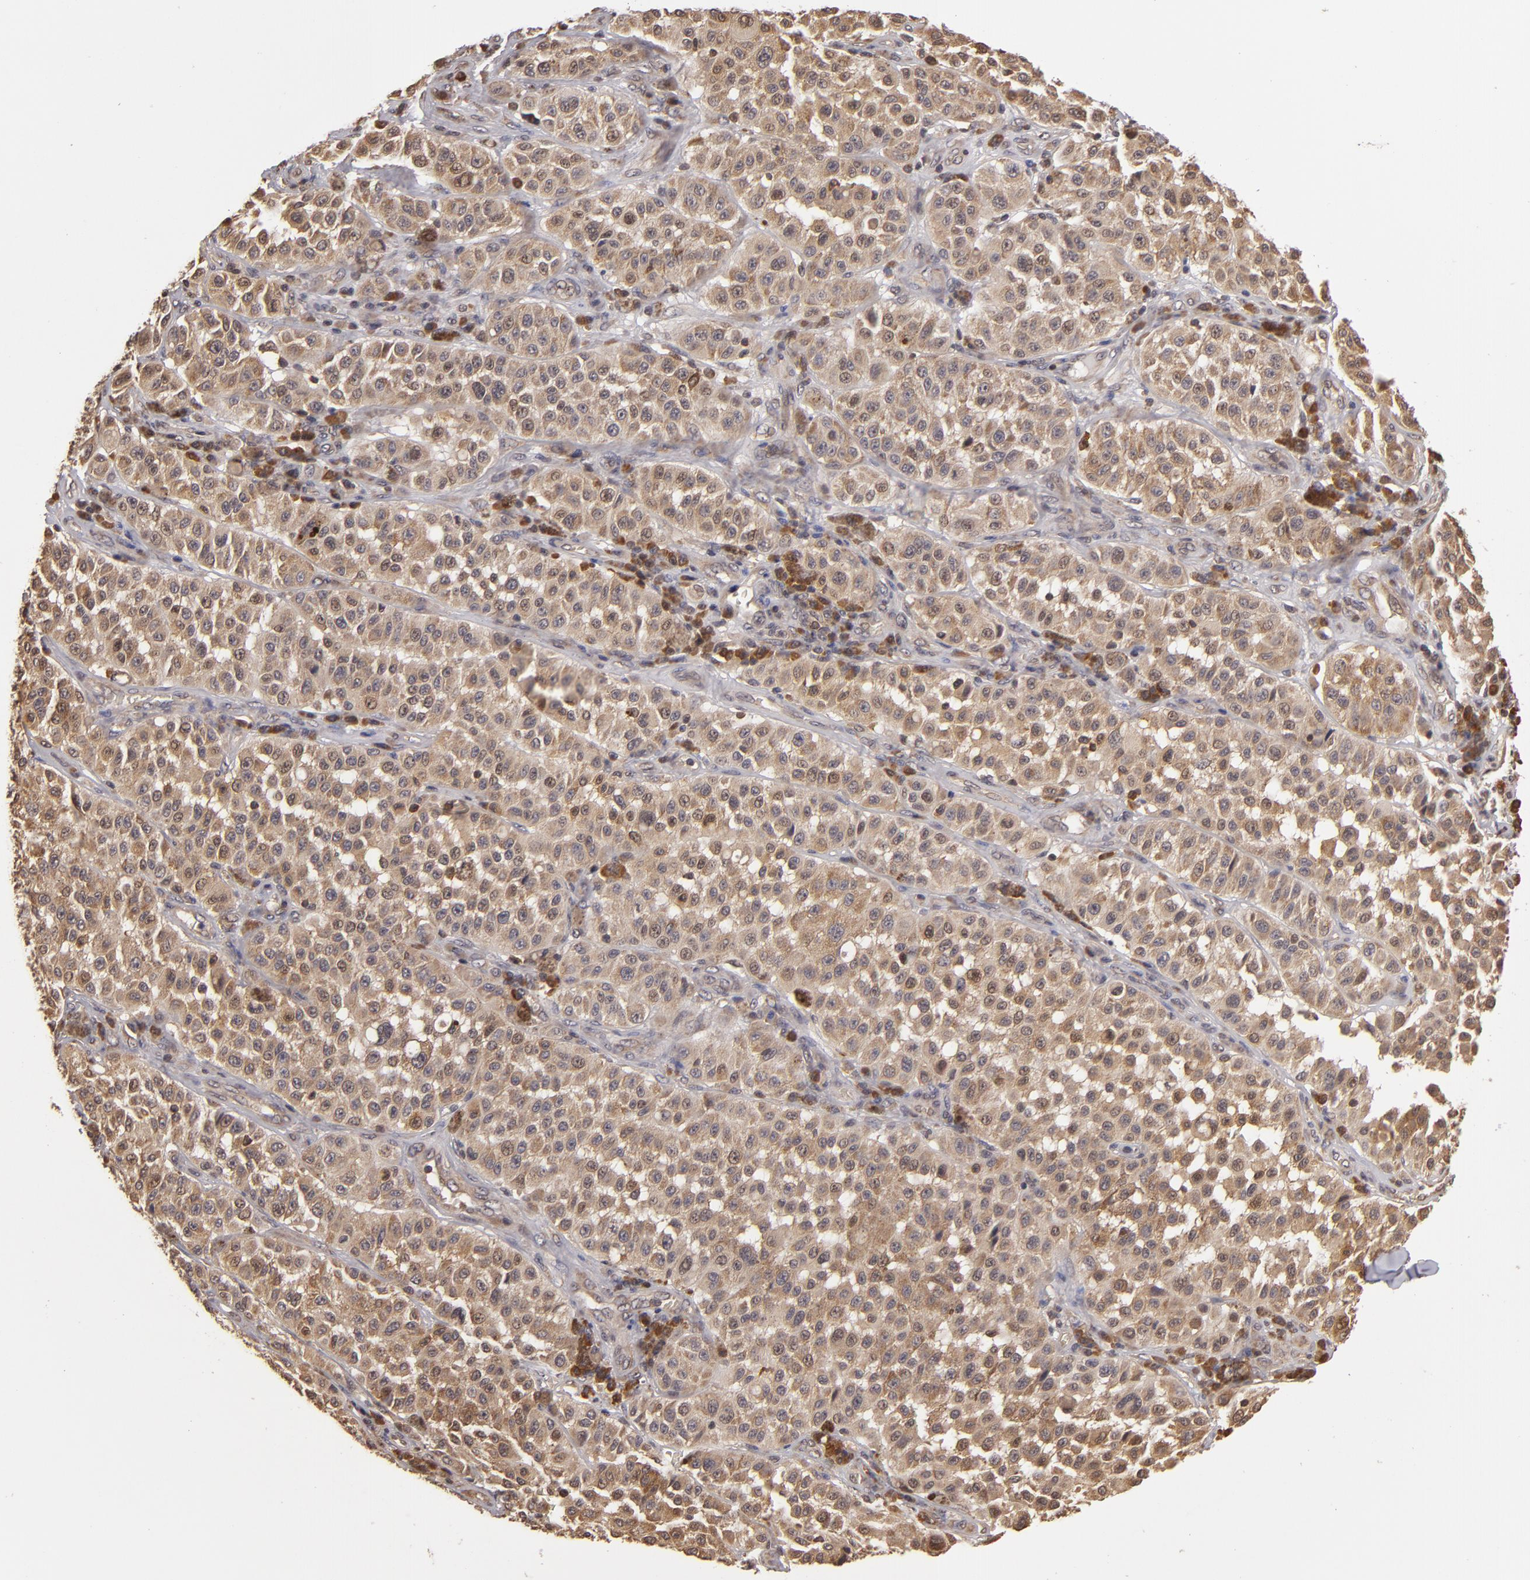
{"staining": {"intensity": "moderate", "quantity": ">75%", "location": "cytoplasmic/membranous"}, "tissue": "melanoma", "cell_type": "Tumor cells", "image_type": "cancer", "snomed": [{"axis": "morphology", "description": "Malignant melanoma, NOS"}, {"axis": "topography", "description": "Skin"}], "caption": "Protein analysis of melanoma tissue shows moderate cytoplasmic/membranous staining in about >75% of tumor cells.", "gene": "MAPK3", "patient": {"sex": "female", "age": 64}}